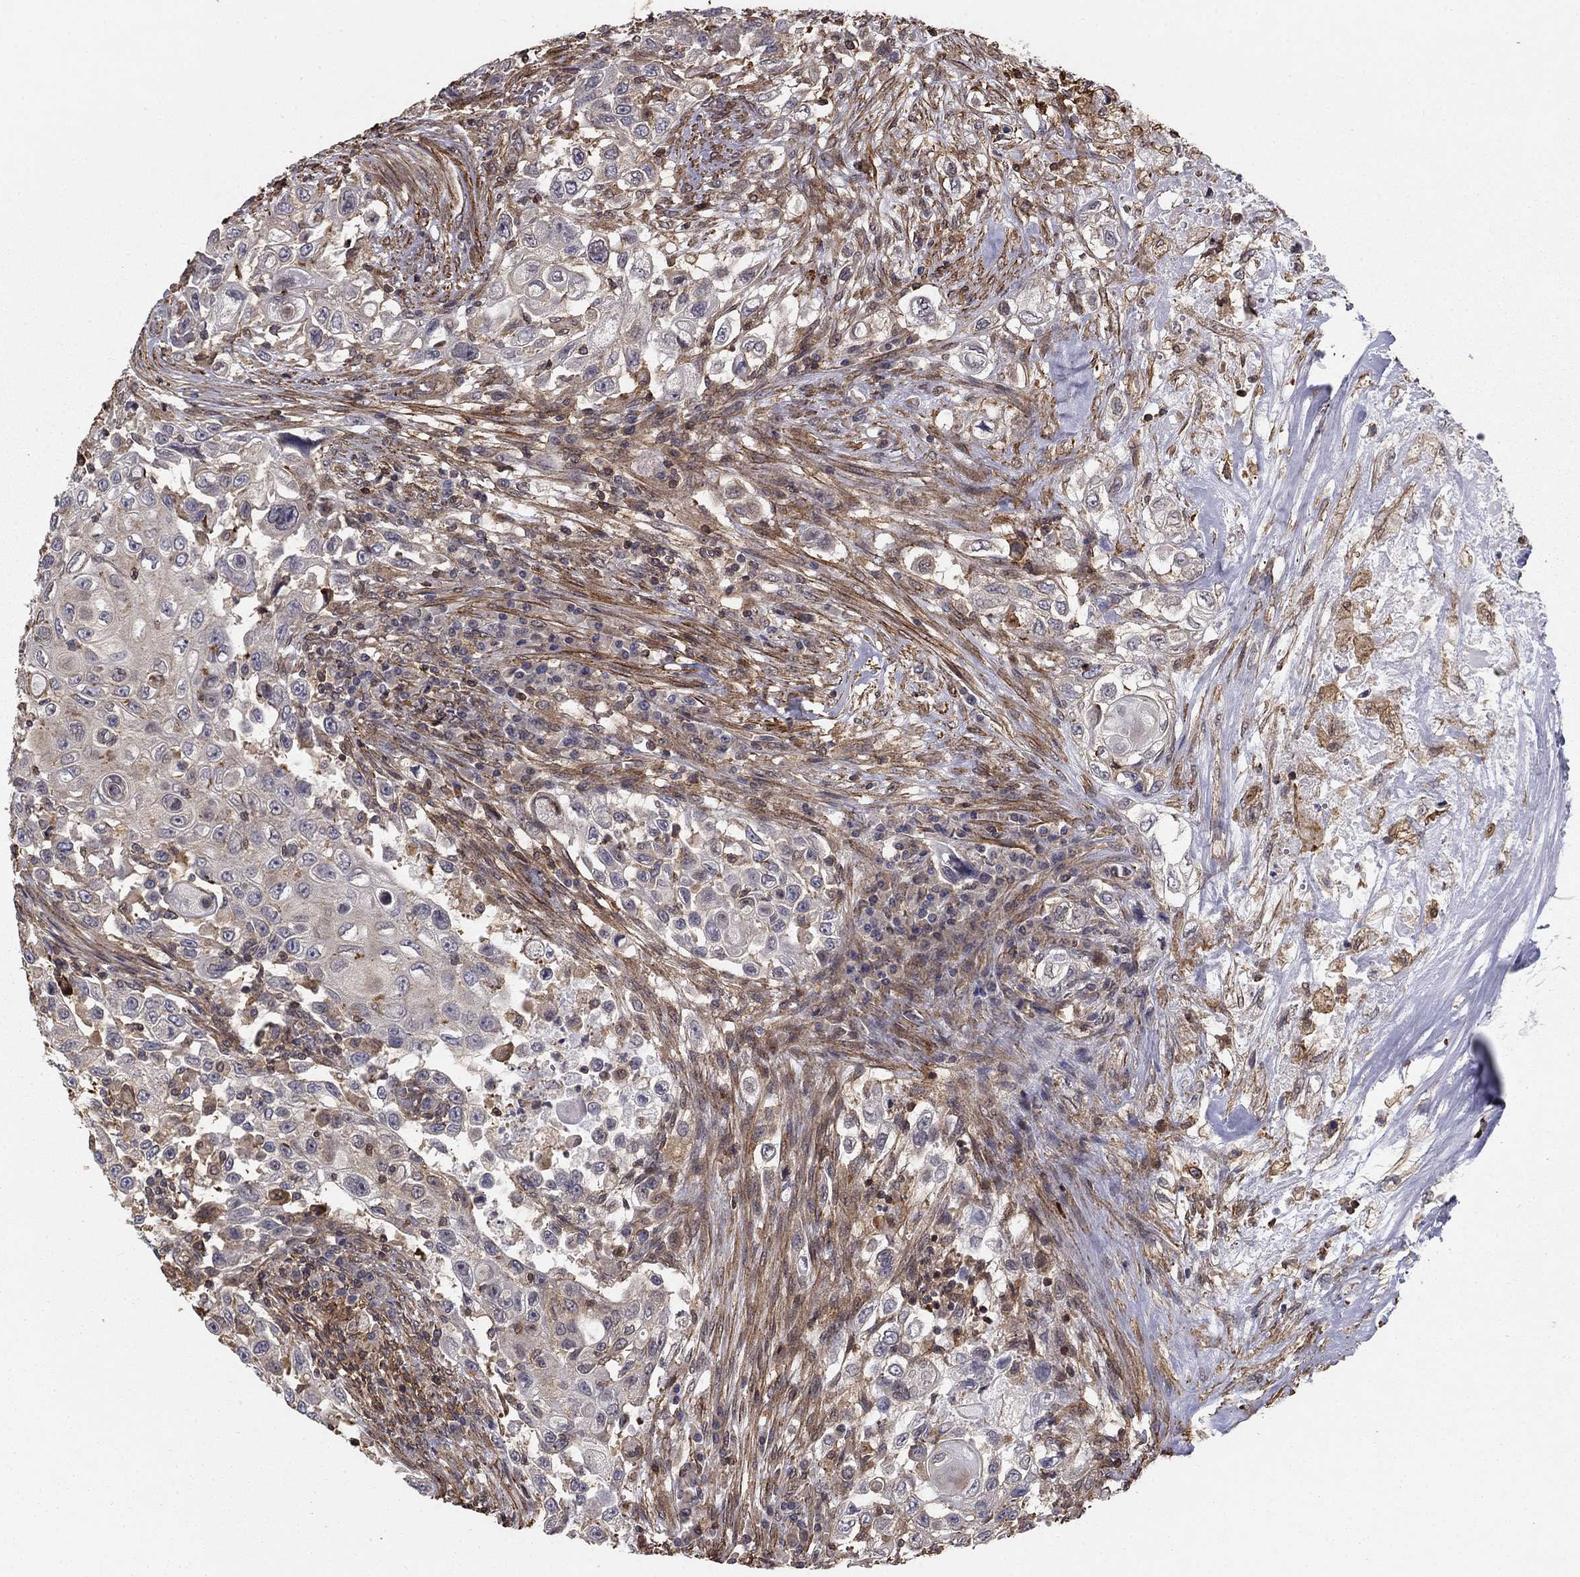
{"staining": {"intensity": "negative", "quantity": "none", "location": "none"}, "tissue": "urothelial cancer", "cell_type": "Tumor cells", "image_type": "cancer", "snomed": [{"axis": "morphology", "description": "Urothelial carcinoma, High grade"}, {"axis": "topography", "description": "Urinary bladder"}], "caption": "Tumor cells show no significant protein staining in urothelial cancer. The staining is performed using DAB brown chromogen with nuclei counter-stained in using hematoxylin.", "gene": "HABP4", "patient": {"sex": "female", "age": 56}}